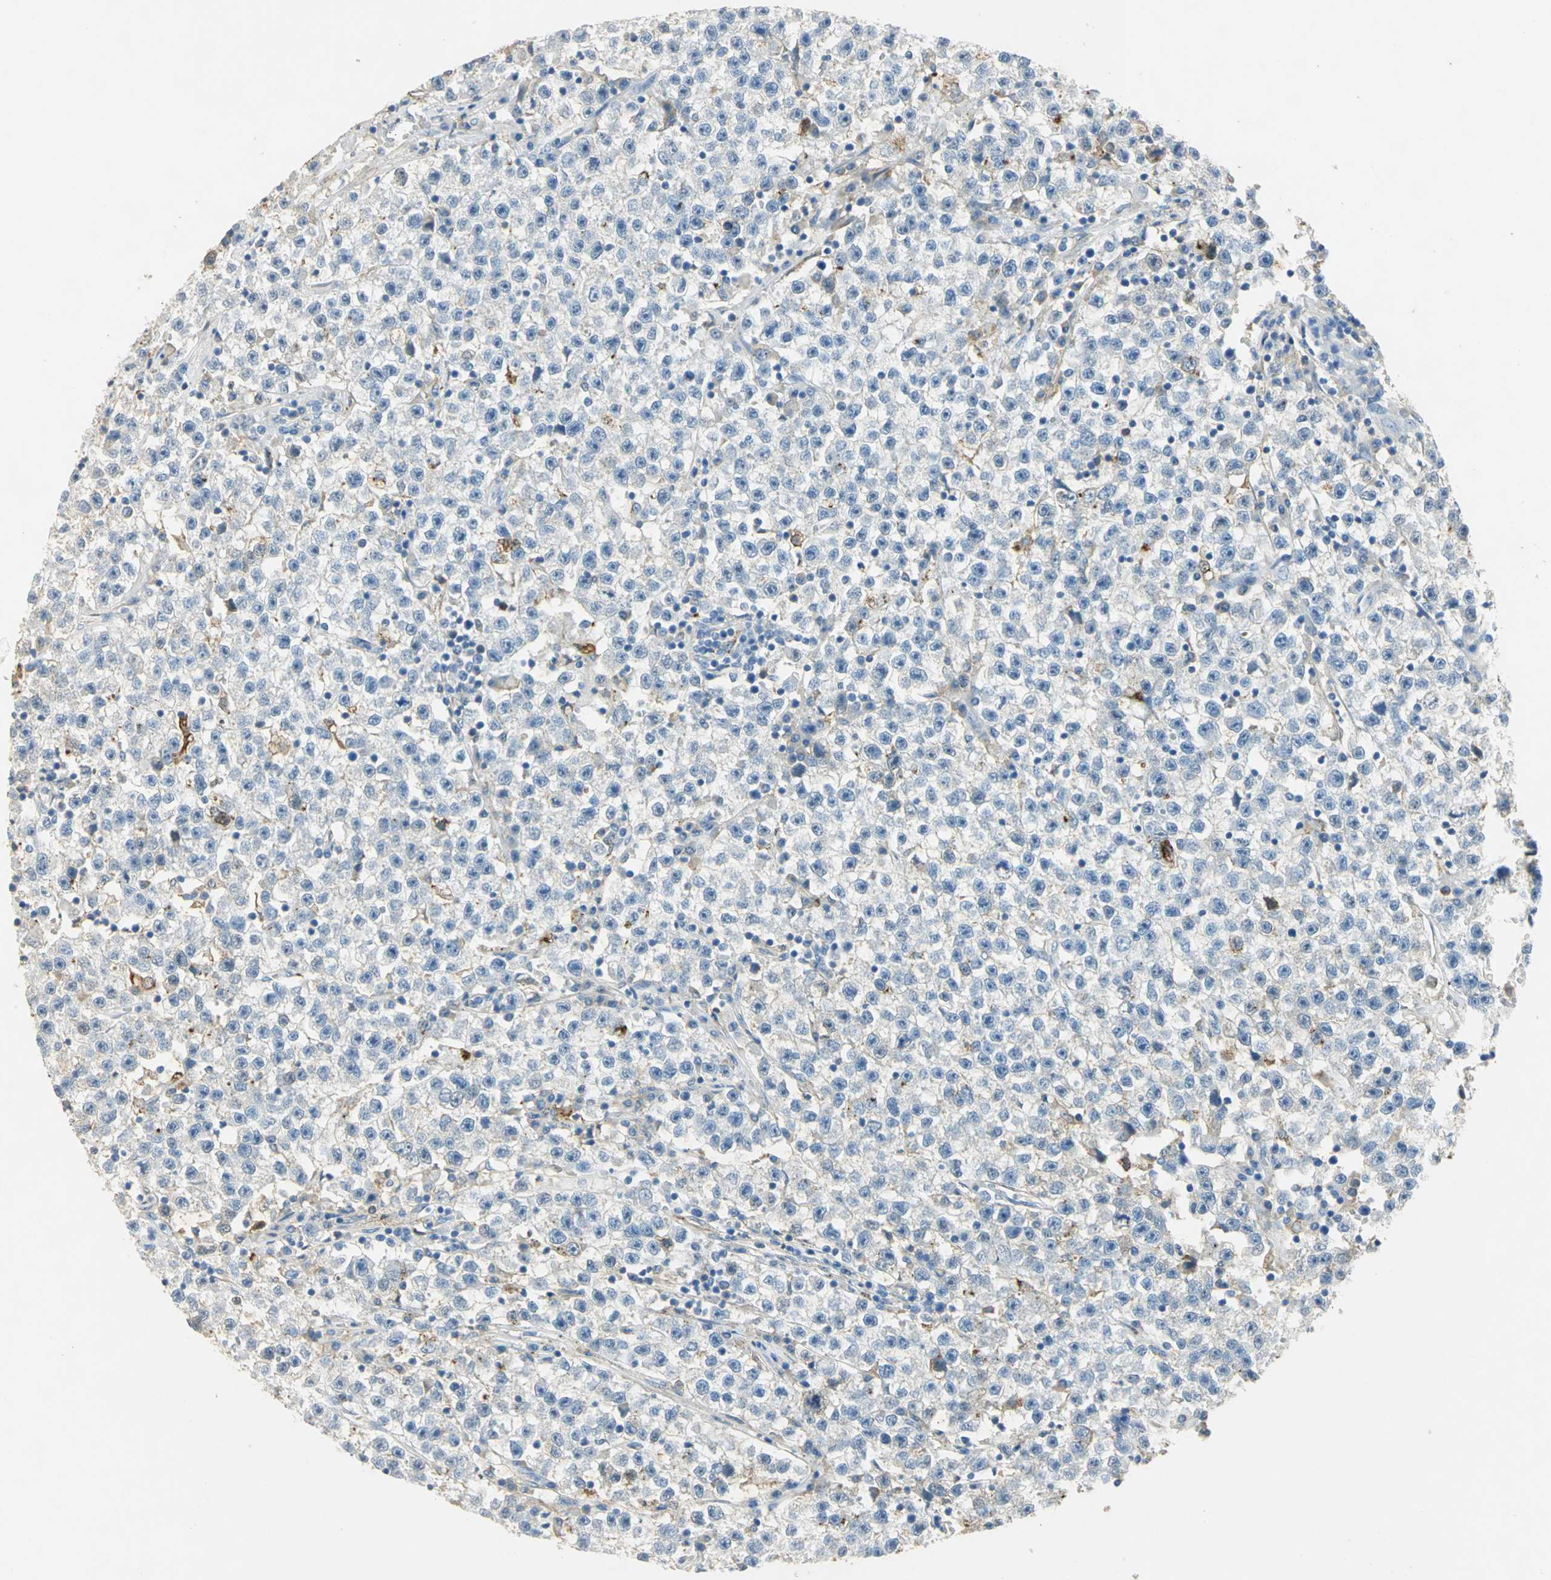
{"staining": {"intensity": "negative", "quantity": "none", "location": "none"}, "tissue": "testis cancer", "cell_type": "Tumor cells", "image_type": "cancer", "snomed": [{"axis": "morphology", "description": "Seminoma, NOS"}, {"axis": "topography", "description": "Testis"}], "caption": "DAB (3,3'-diaminobenzidine) immunohistochemical staining of testis cancer (seminoma) reveals no significant expression in tumor cells.", "gene": "ANXA4", "patient": {"sex": "male", "age": 22}}